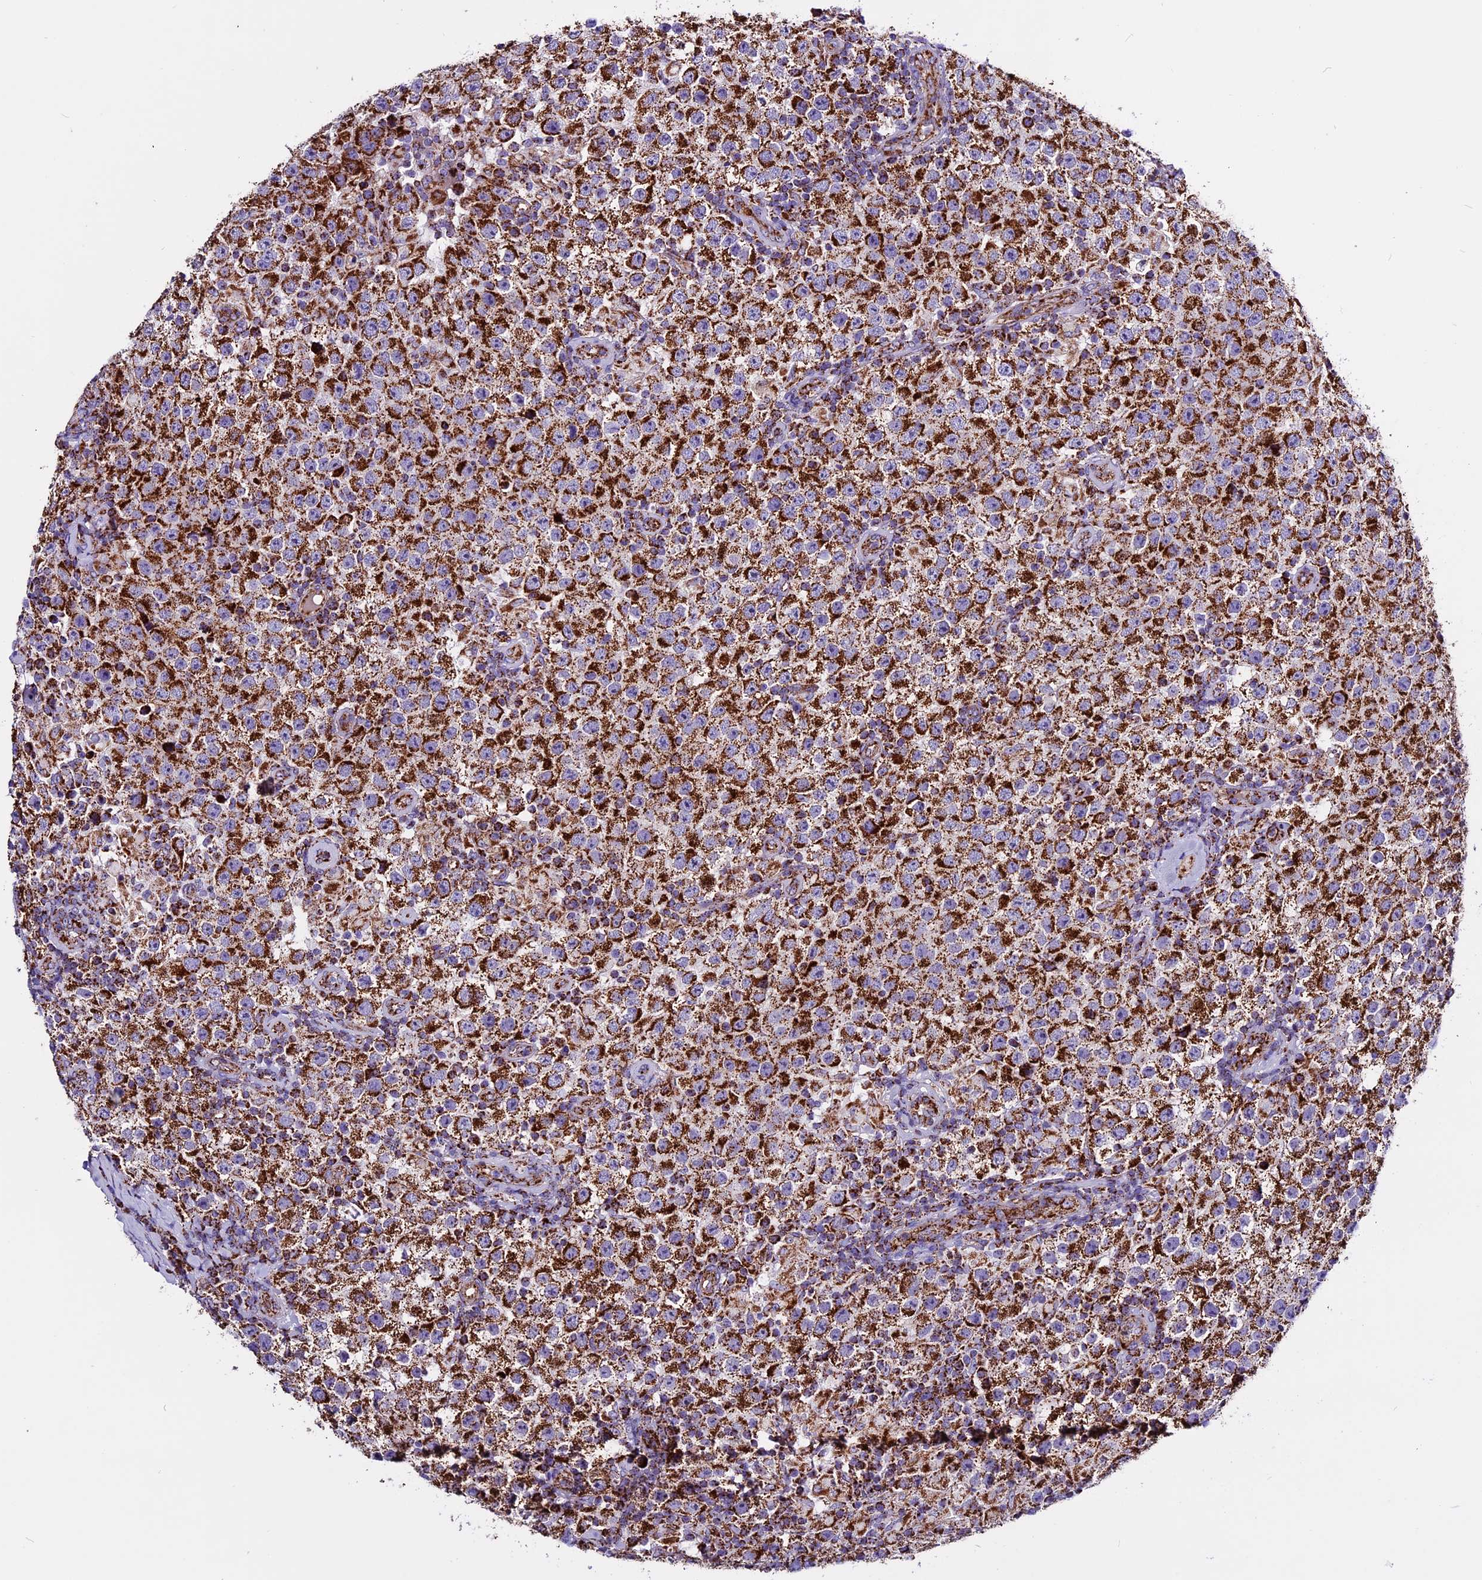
{"staining": {"intensity": "strong", "quantity": ">75%", "location": "cytoplasmic/membranous"}, "tissue": "testis cancer", "cell_type": "Tumor cells", "image_type": "cancer", "snomed": [{"axis": "morphology", "description": "Normal tissue, NOS"}, {"axis": "morphology", "description": "Urothelial carcinoma, High grade"}, {"axis": "morphology", "description": "Seminoma, NOS"}, {"axis": "morphology", "description": "Carcinoma, Embryonal, NOS"}, {"axis": "topography", "description": "Urinary bladder"}, {"axis": "topography", "description": "Testis"}], "caption": "Tumor cells reveal high levels of strong cytoplasmic/membranous expression in approximately >75% of cells in testis high-grade urothelial carcinoma. The protein is shown in brown color, while the nuclei are stained blue.", "gene": "CX3CL1", "patient": {"sex": "male", "age": 41}}